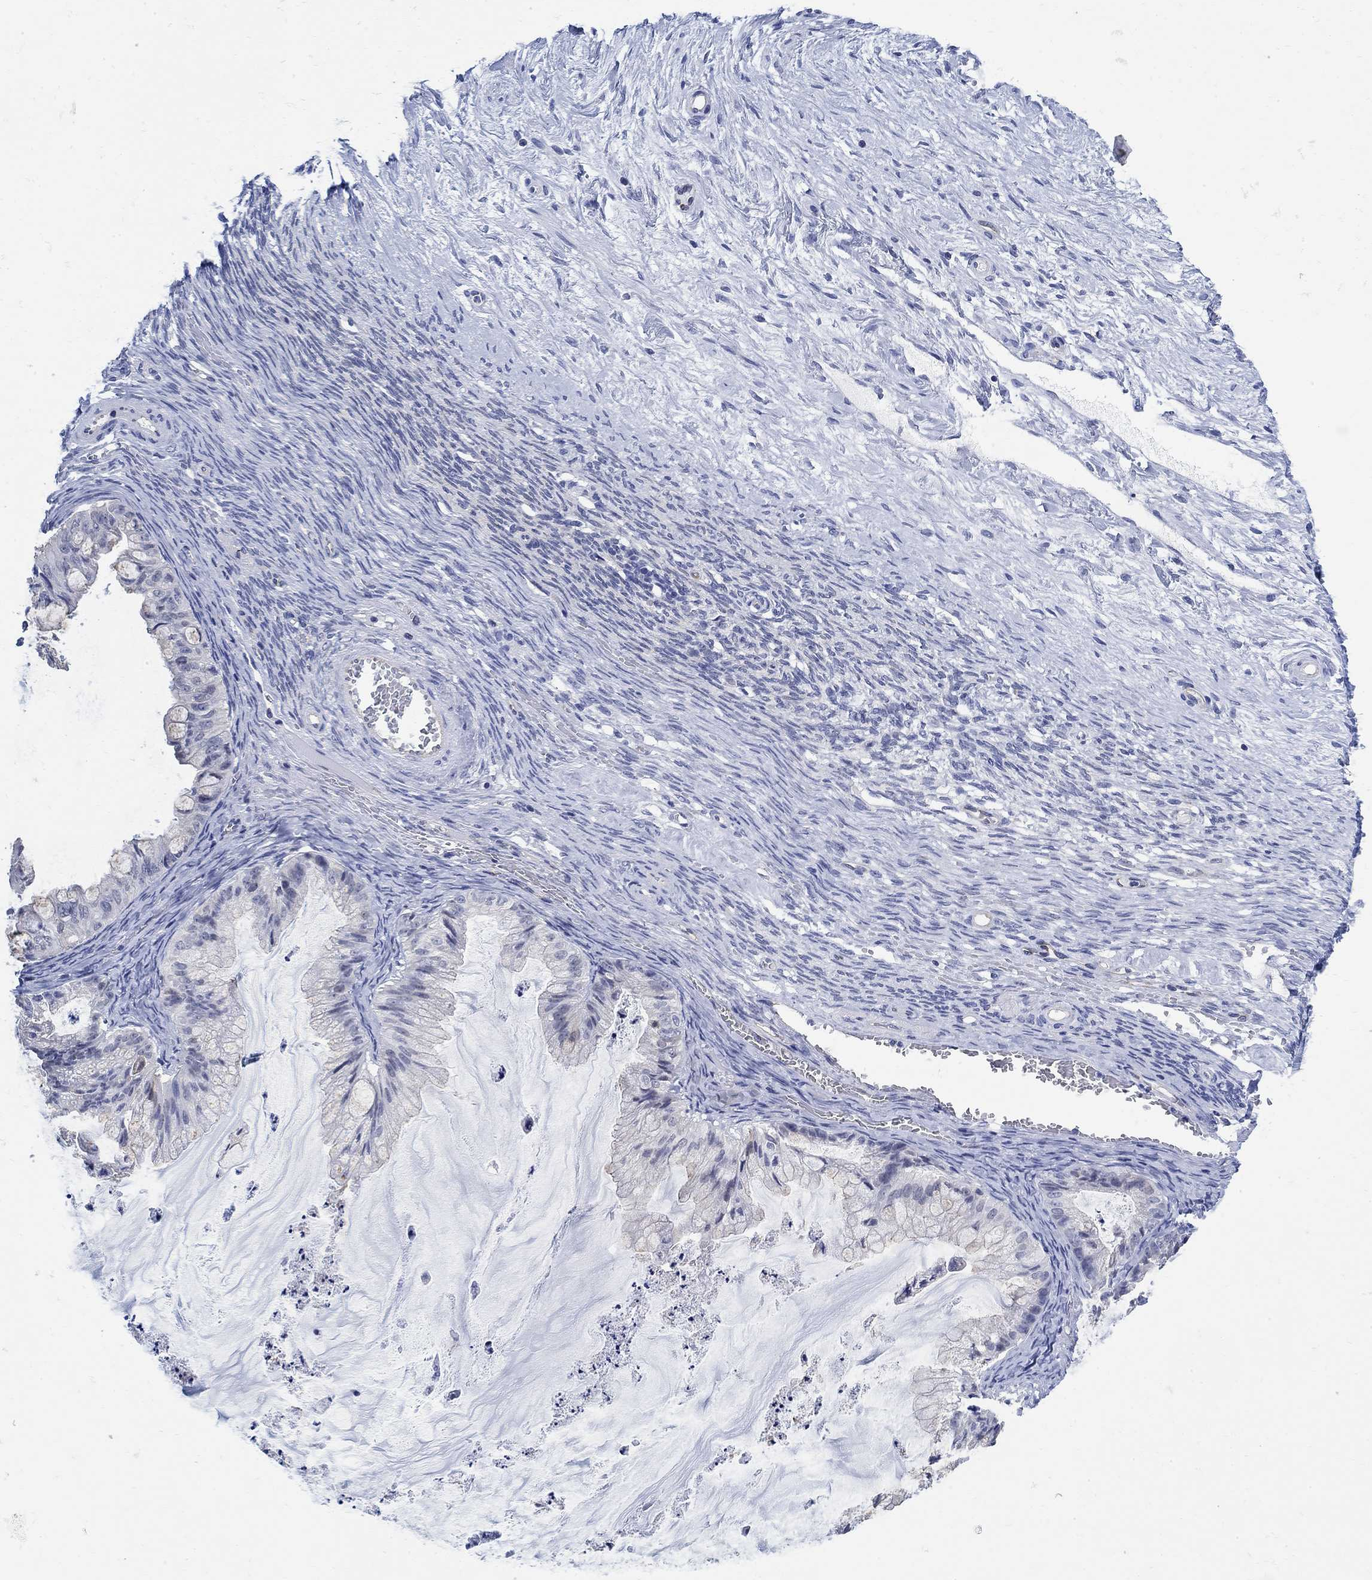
{"staining": {"intensity": "negative", "quantity": "none", "location": "none"}, "tissue": "ovarian cancer", "cell_type": "Tumor cells", "image_type": "cancer", "snomed": [{"axis": "morphology", "description": "Cystadenocarcinoma, mucinous, NOS"}, {"axis": "topography", "description": "Ovary"}], "caption": "This is an immunohistochemistry (IHC) micrograph of human mucinous cystadenocarcinoma (ovarian). There is no expression in tumor cells.", "gene": "PHF21B", "patient": {"sex": "female", "age": 57}}